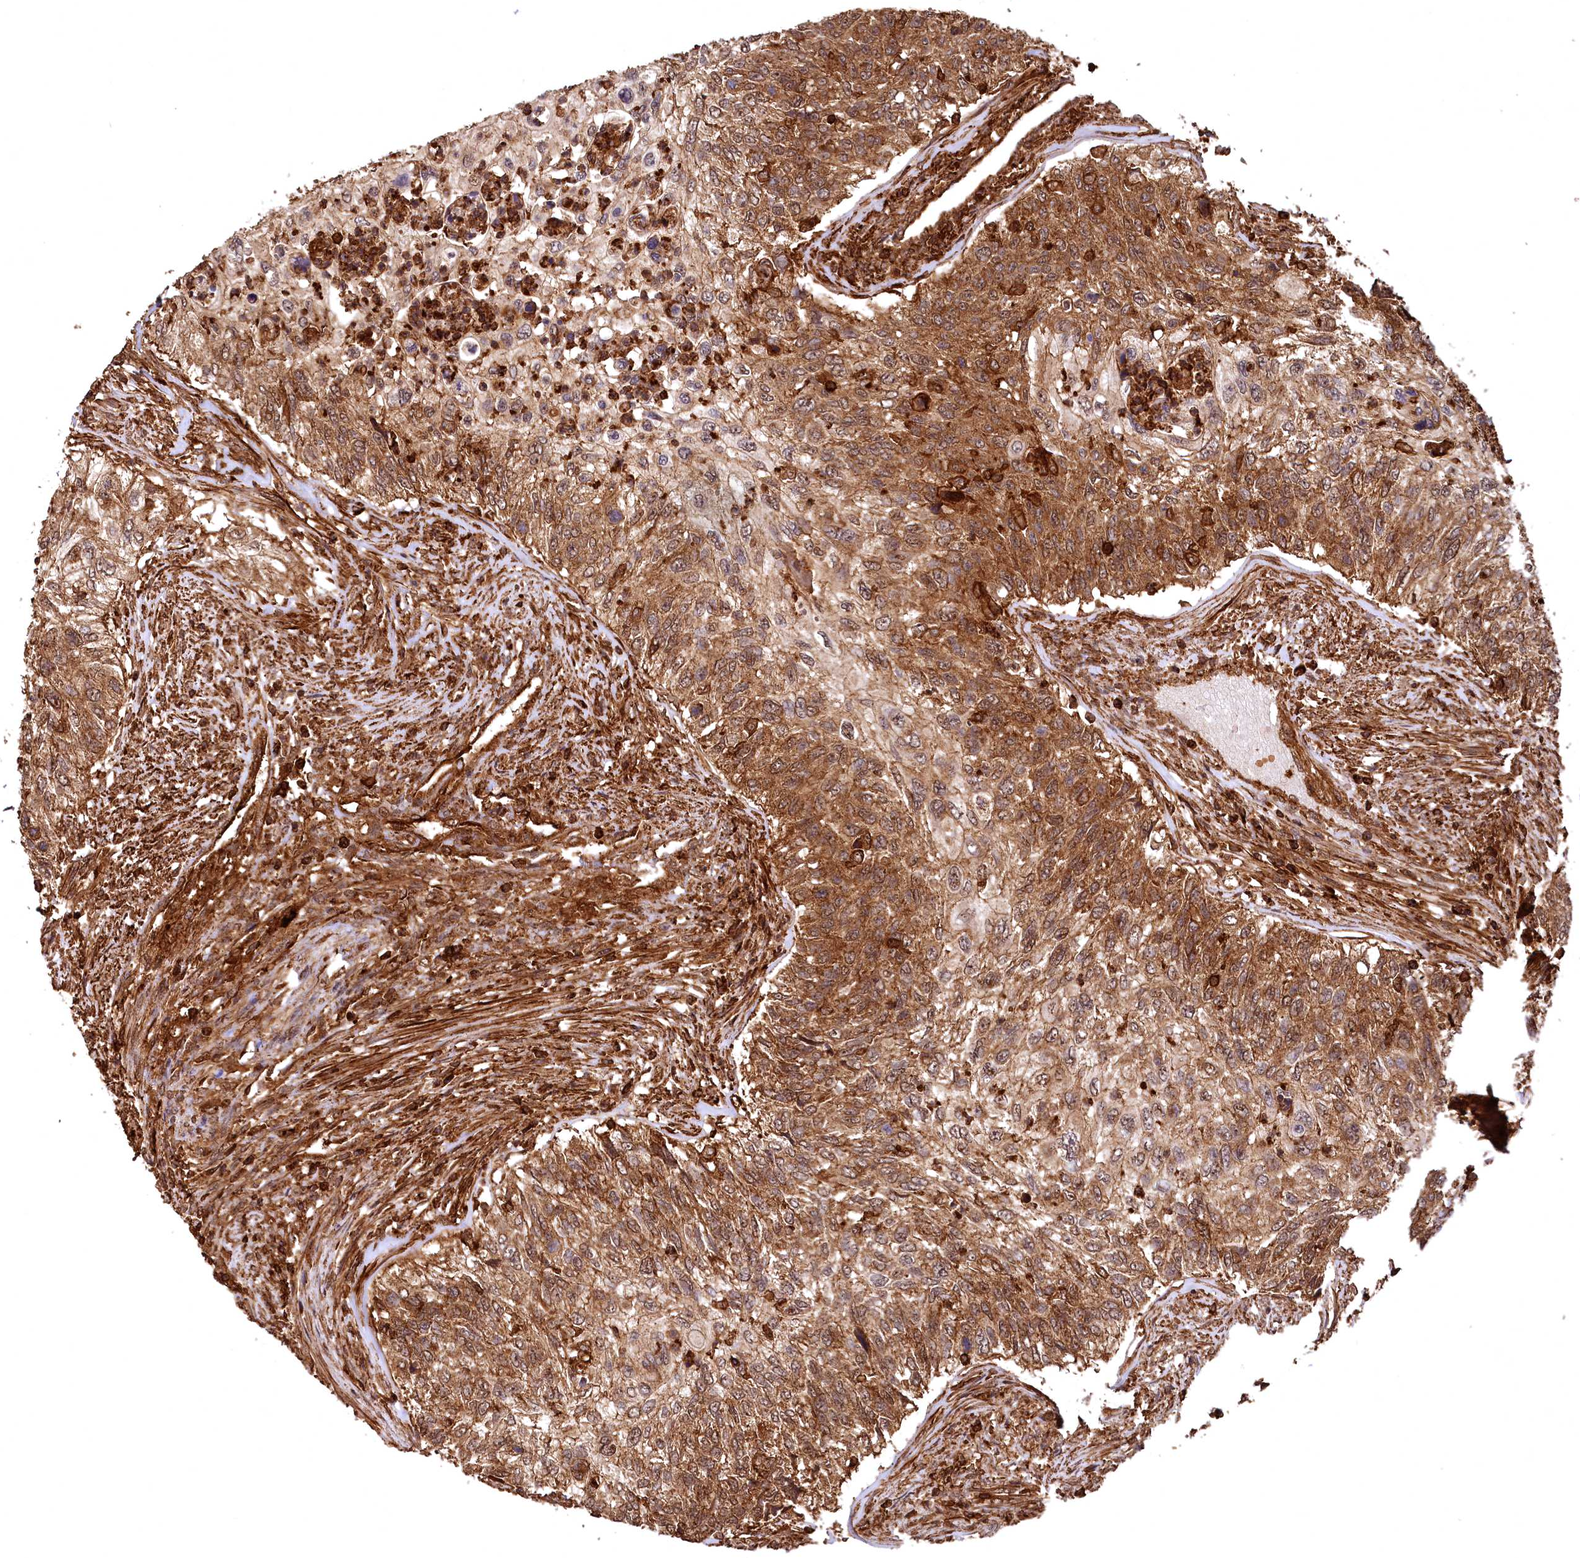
{"staining": {"intensity": "moderate", "quantity": ">75%", "location": "cytoplasmic/membranous"}, "tissue": "urothelial cancer", "cell_type": "Tumor cells", "image_type": "cancer", "snomed": [{"axis": "morphology", "description": "Urothelial carcinoma, High grade"}, {"axis": "topography", "description": "Urinary bladder"}], "caption": "Protein analysis of urothelial cancer tissue demonstrates moderate cytoplasmic/membranous expression in about >75% of tumor cells.", "gene": "STUB1", "patient": {"sex": "female", "age": 60}}